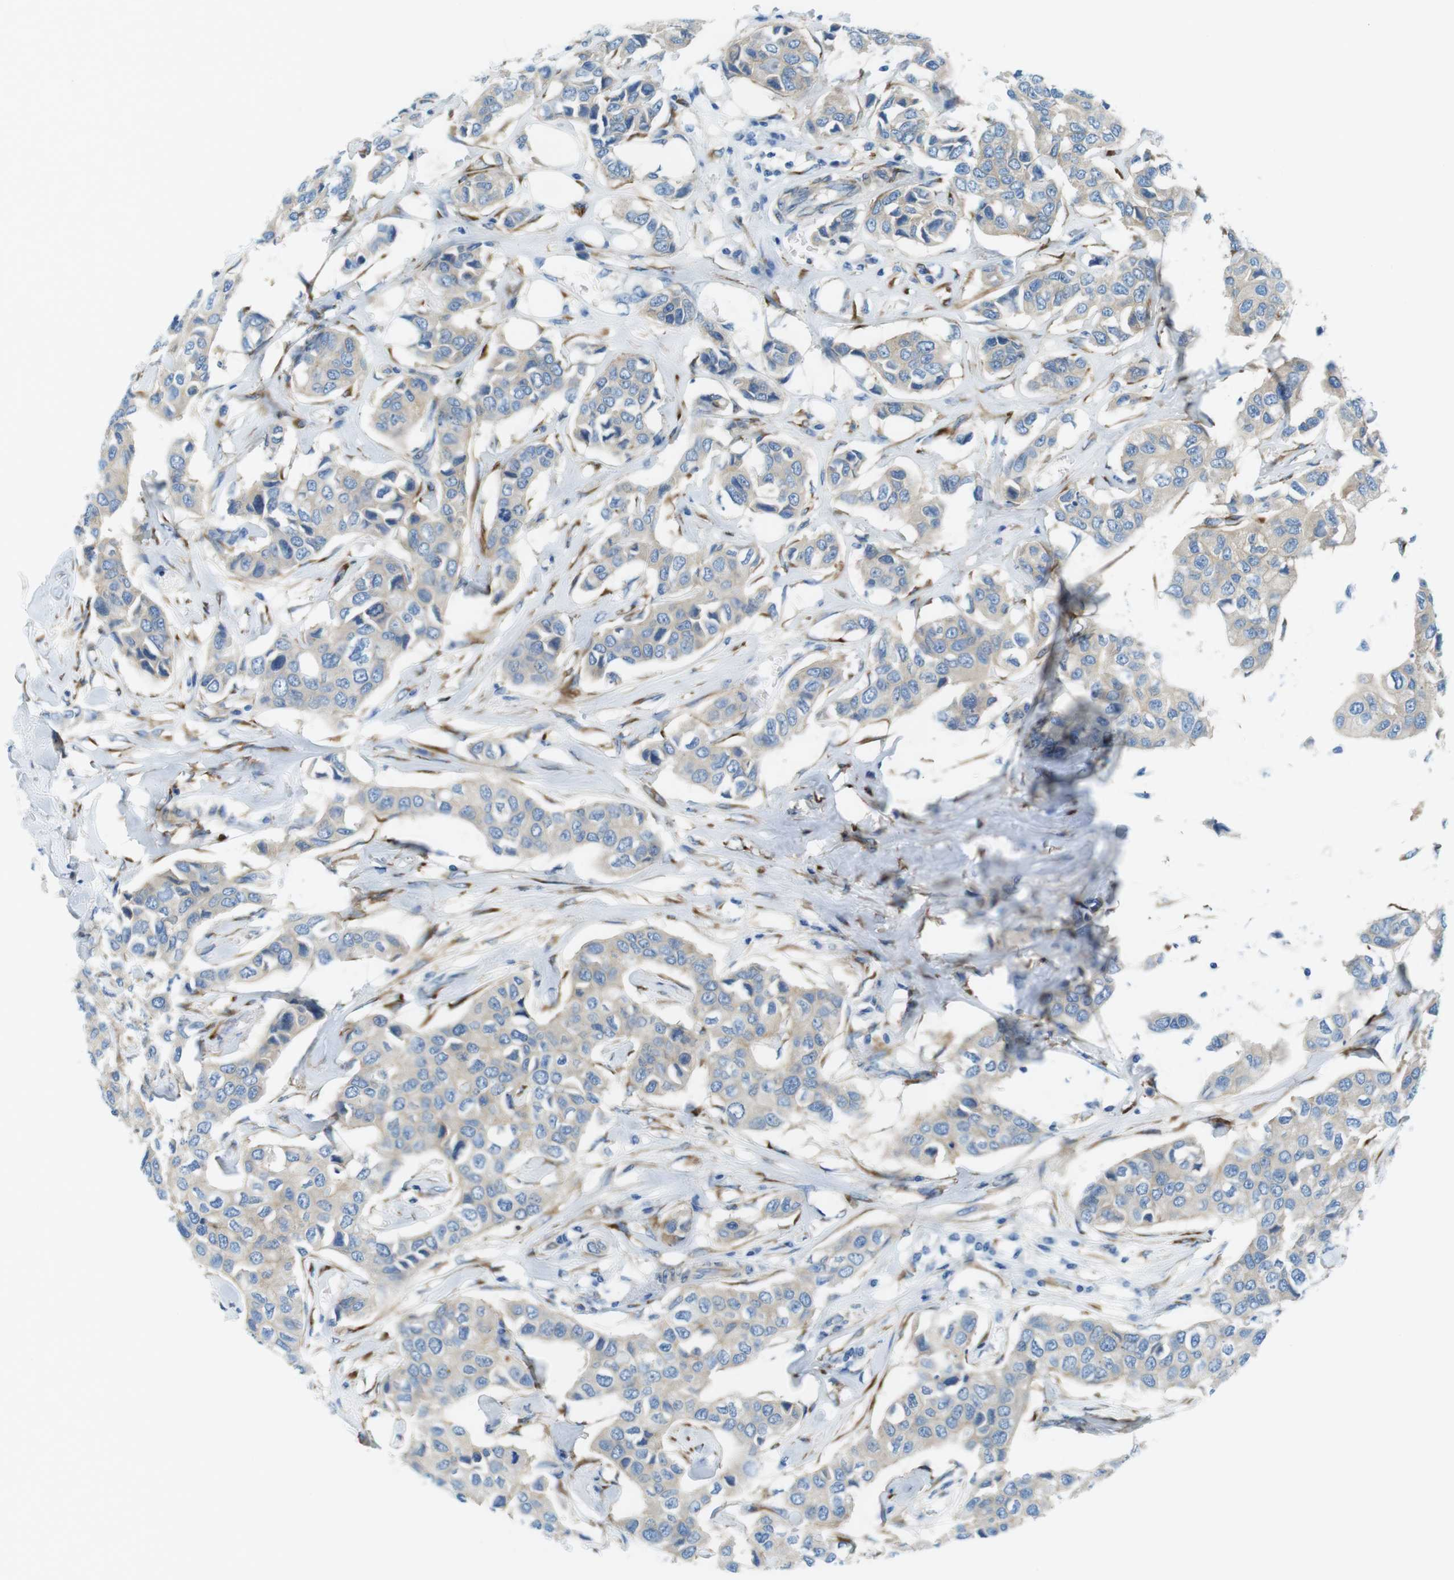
{"staining": {"intensity": "weak", "quantity": "25%-75%", "location": "cytoplasmic/membranous"}, "tissue": "breast cancer", "cell_type": "Tumor cells", "image_type": "cancer", "snomed": [{"axis": "morphology", "description": "Duct carcinoma"}, {"axis": "topography", "description": "Breast"}], "caption": "Immunohistochemical staining of intraductal carcinoma (breast) displays low levels of weak cytoplasmic/membranous protein expression in approximately 25%-75% of tumor cells.", "gene": "EMP2", "patient": {"sex": "female", "age": 80}}